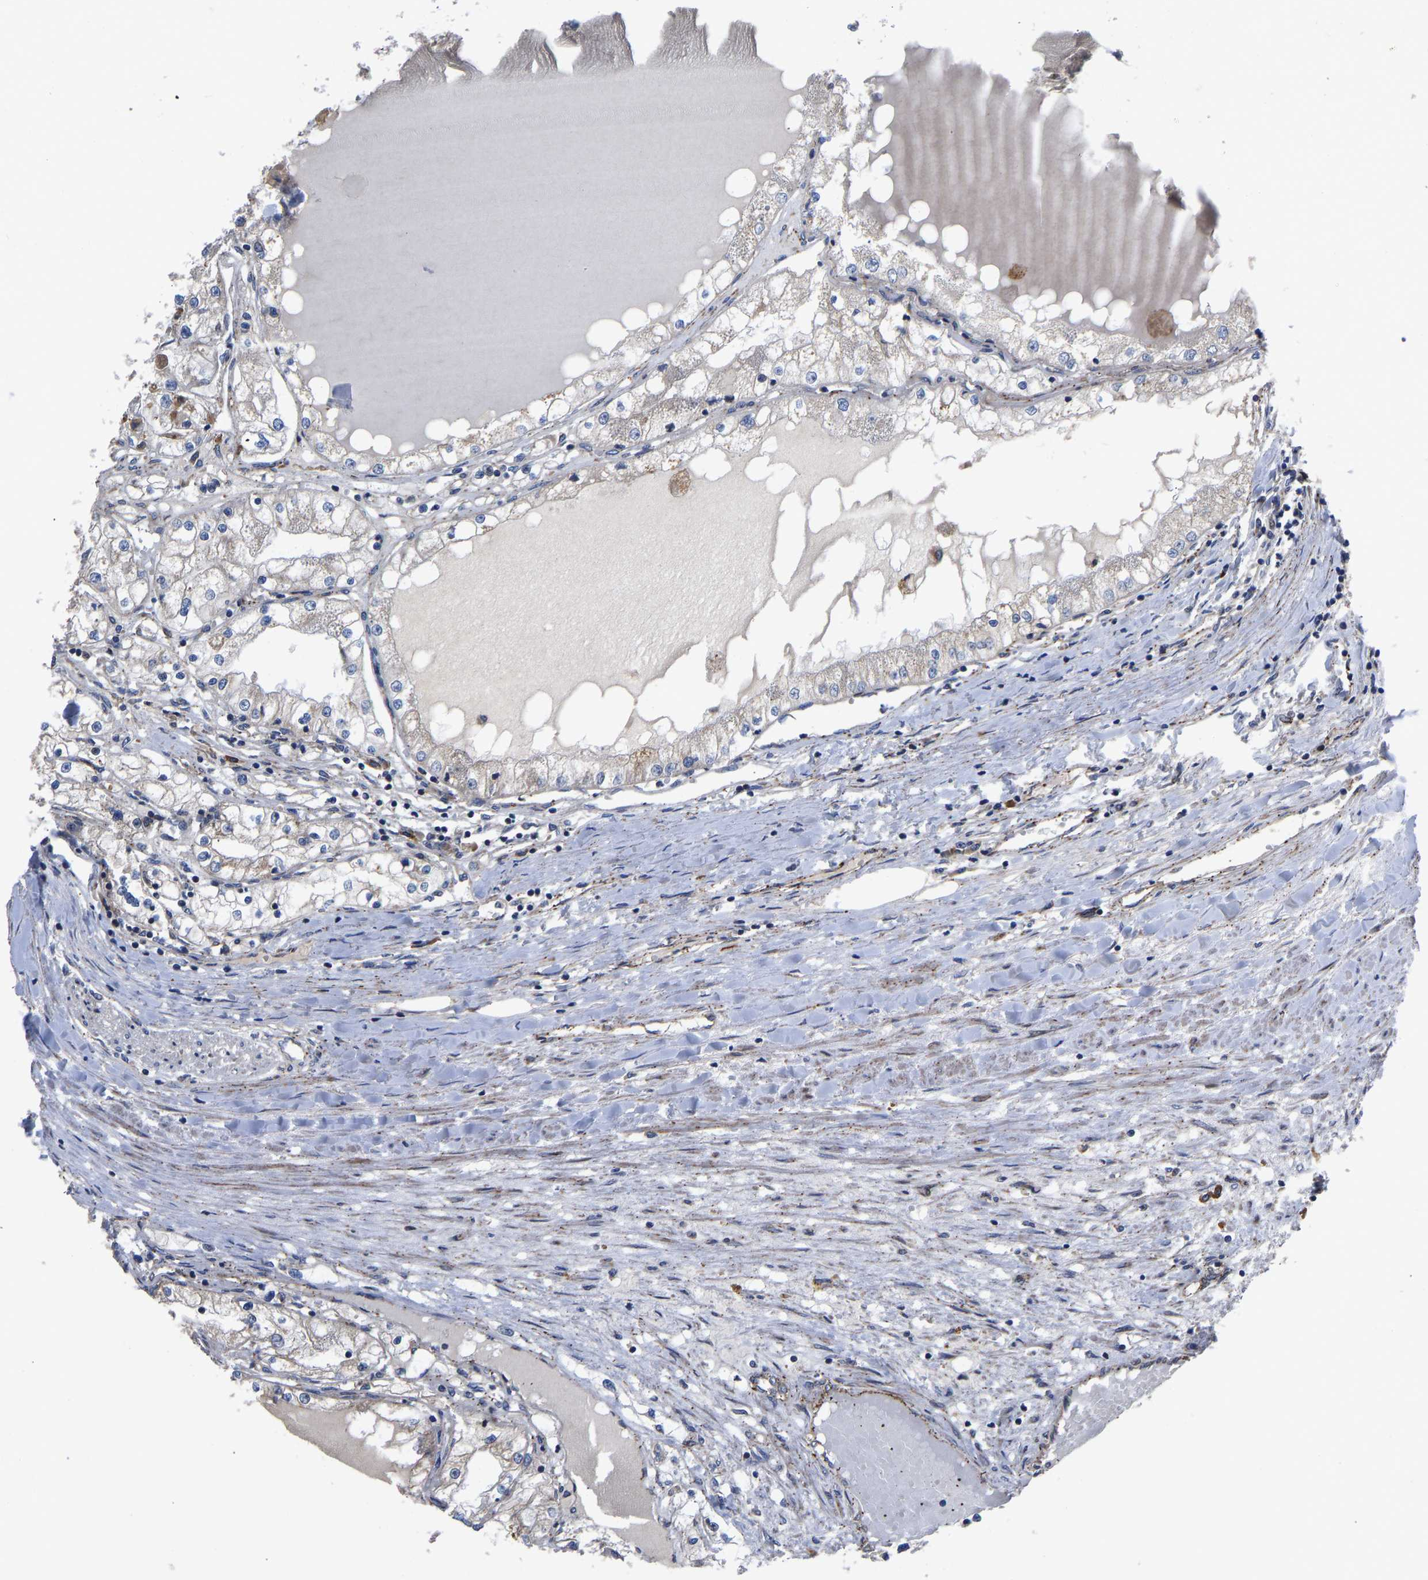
{"staining": {"intensity": "weak", "quantity": "25%-75%", "location": "cytoplasmic/membranous"}, "tissue": "renal cancer", "cell_type": "Tumor cells", "image_type": "cancer", "snomed": [{"axis": "morphology", "description": "Adenocarcinoma, NOS"}, {"axis": "topography", "description": "Kidney"}], "caption": "DAB immunohistochemical staining of human renal cancer shows weak cytoplasmic/membranous protein positivity in approximately 25%-75% of tumor cells. (Brightfield microscopy of DAB IHC at high magnification).", "gene": "TMEM38B", "patient": {"sex": "male", "age": 68}}